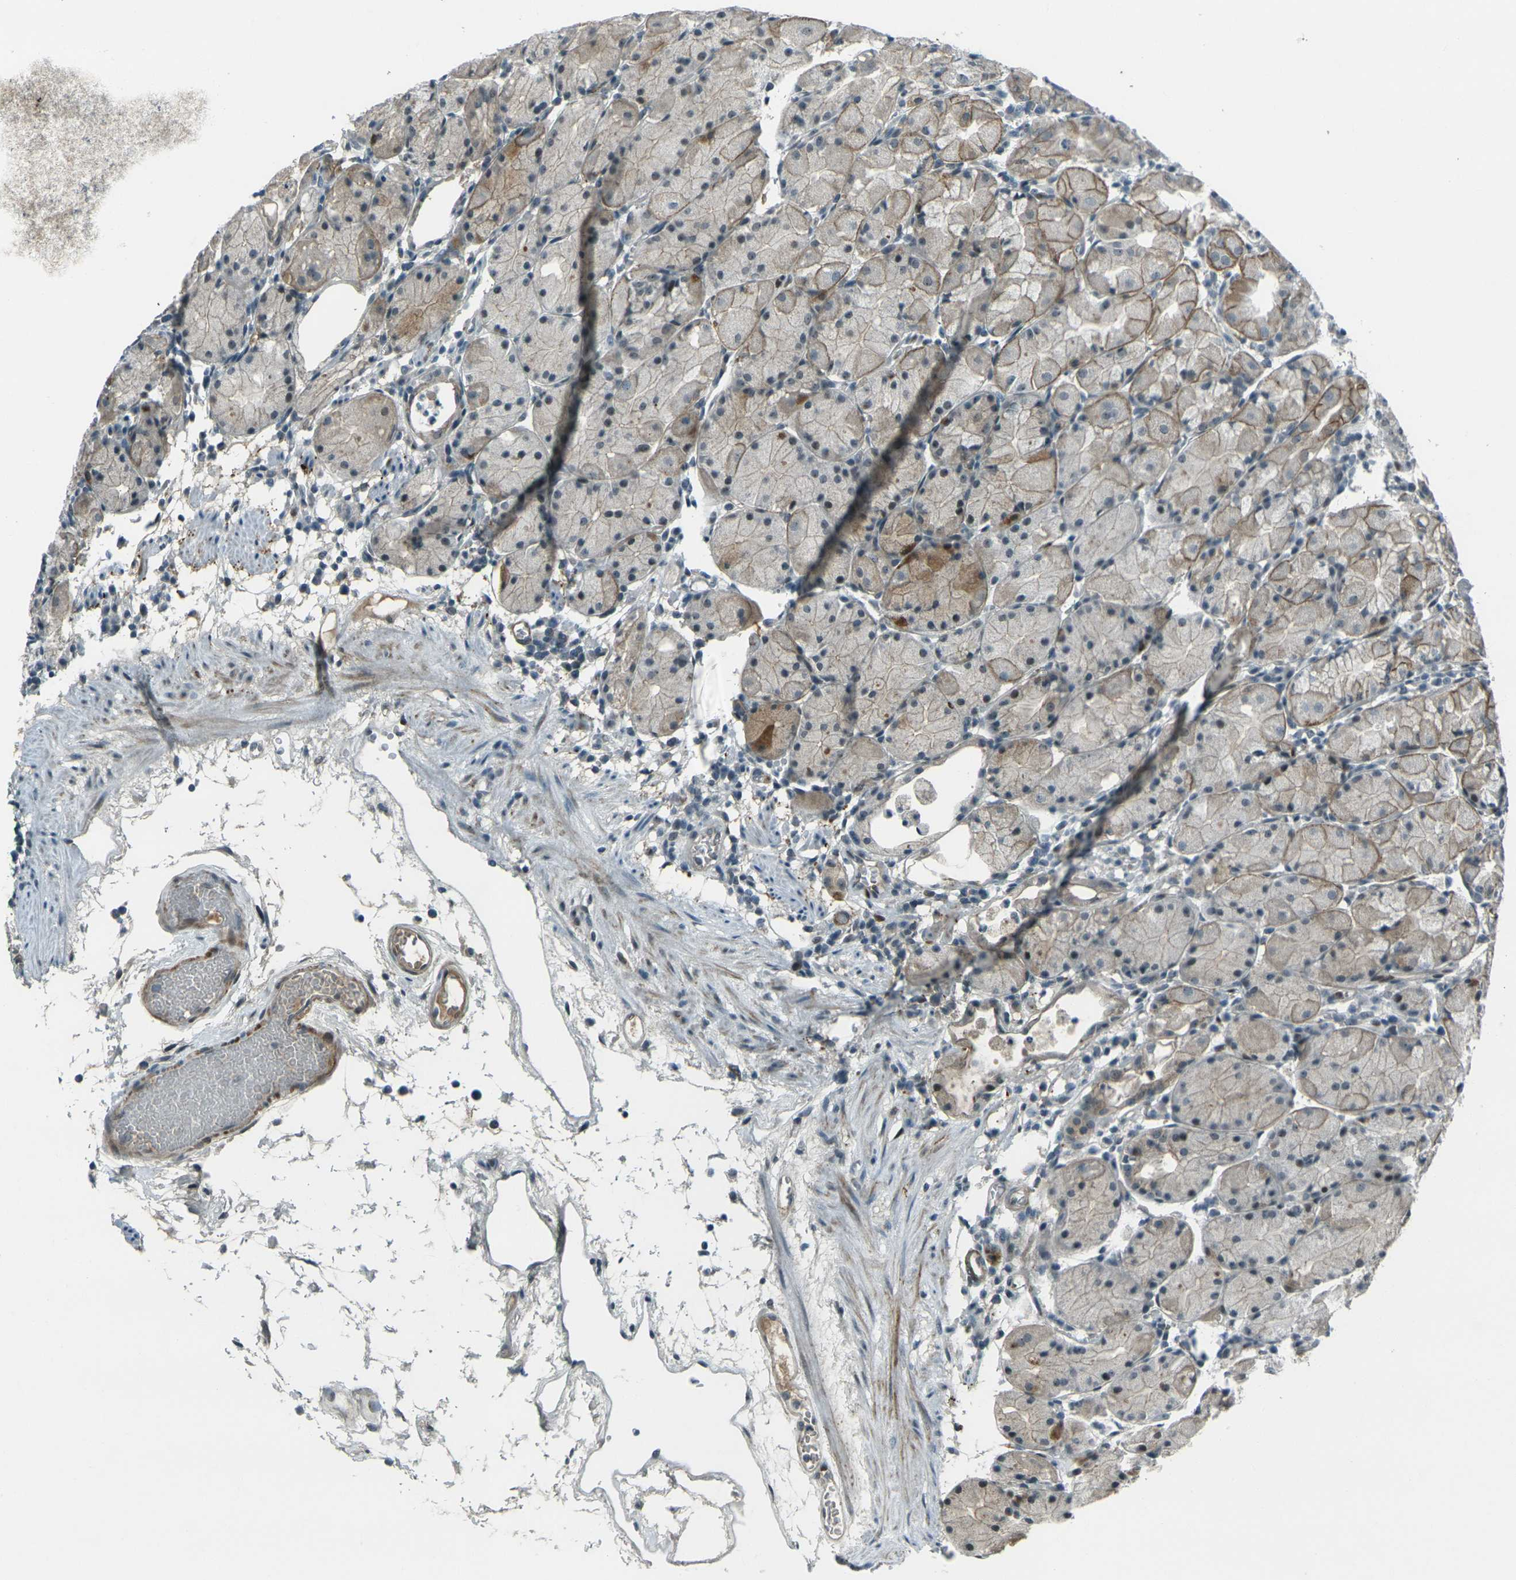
{"staining": {"intensity": "strong", "quantity": "25%-75%", "location": "cytoplasmic/membranous,nuclear"}, "tissue": "stomach", "cell_type": "Glandular cells", "image_type": "normal", "snomed": [{"axis": "morphology", "description": "Normal tissue, NOS"}, {"axis": "topography", "description": "Stomach"}, {"axis": "topography", "description": "Stomach, lower"}], "caption": "IHC (DAB) staining of benign stomach shows strong cytoplasmic/membranous,nuclear protein positivity in about 25%-75% of glandular cells. (DAB (3,3'-diaminobenzidine) IHC with brightfield microscopy, high magnification).", "gene": "GPR19", "patient": {"sex": "female", "age": 75}}